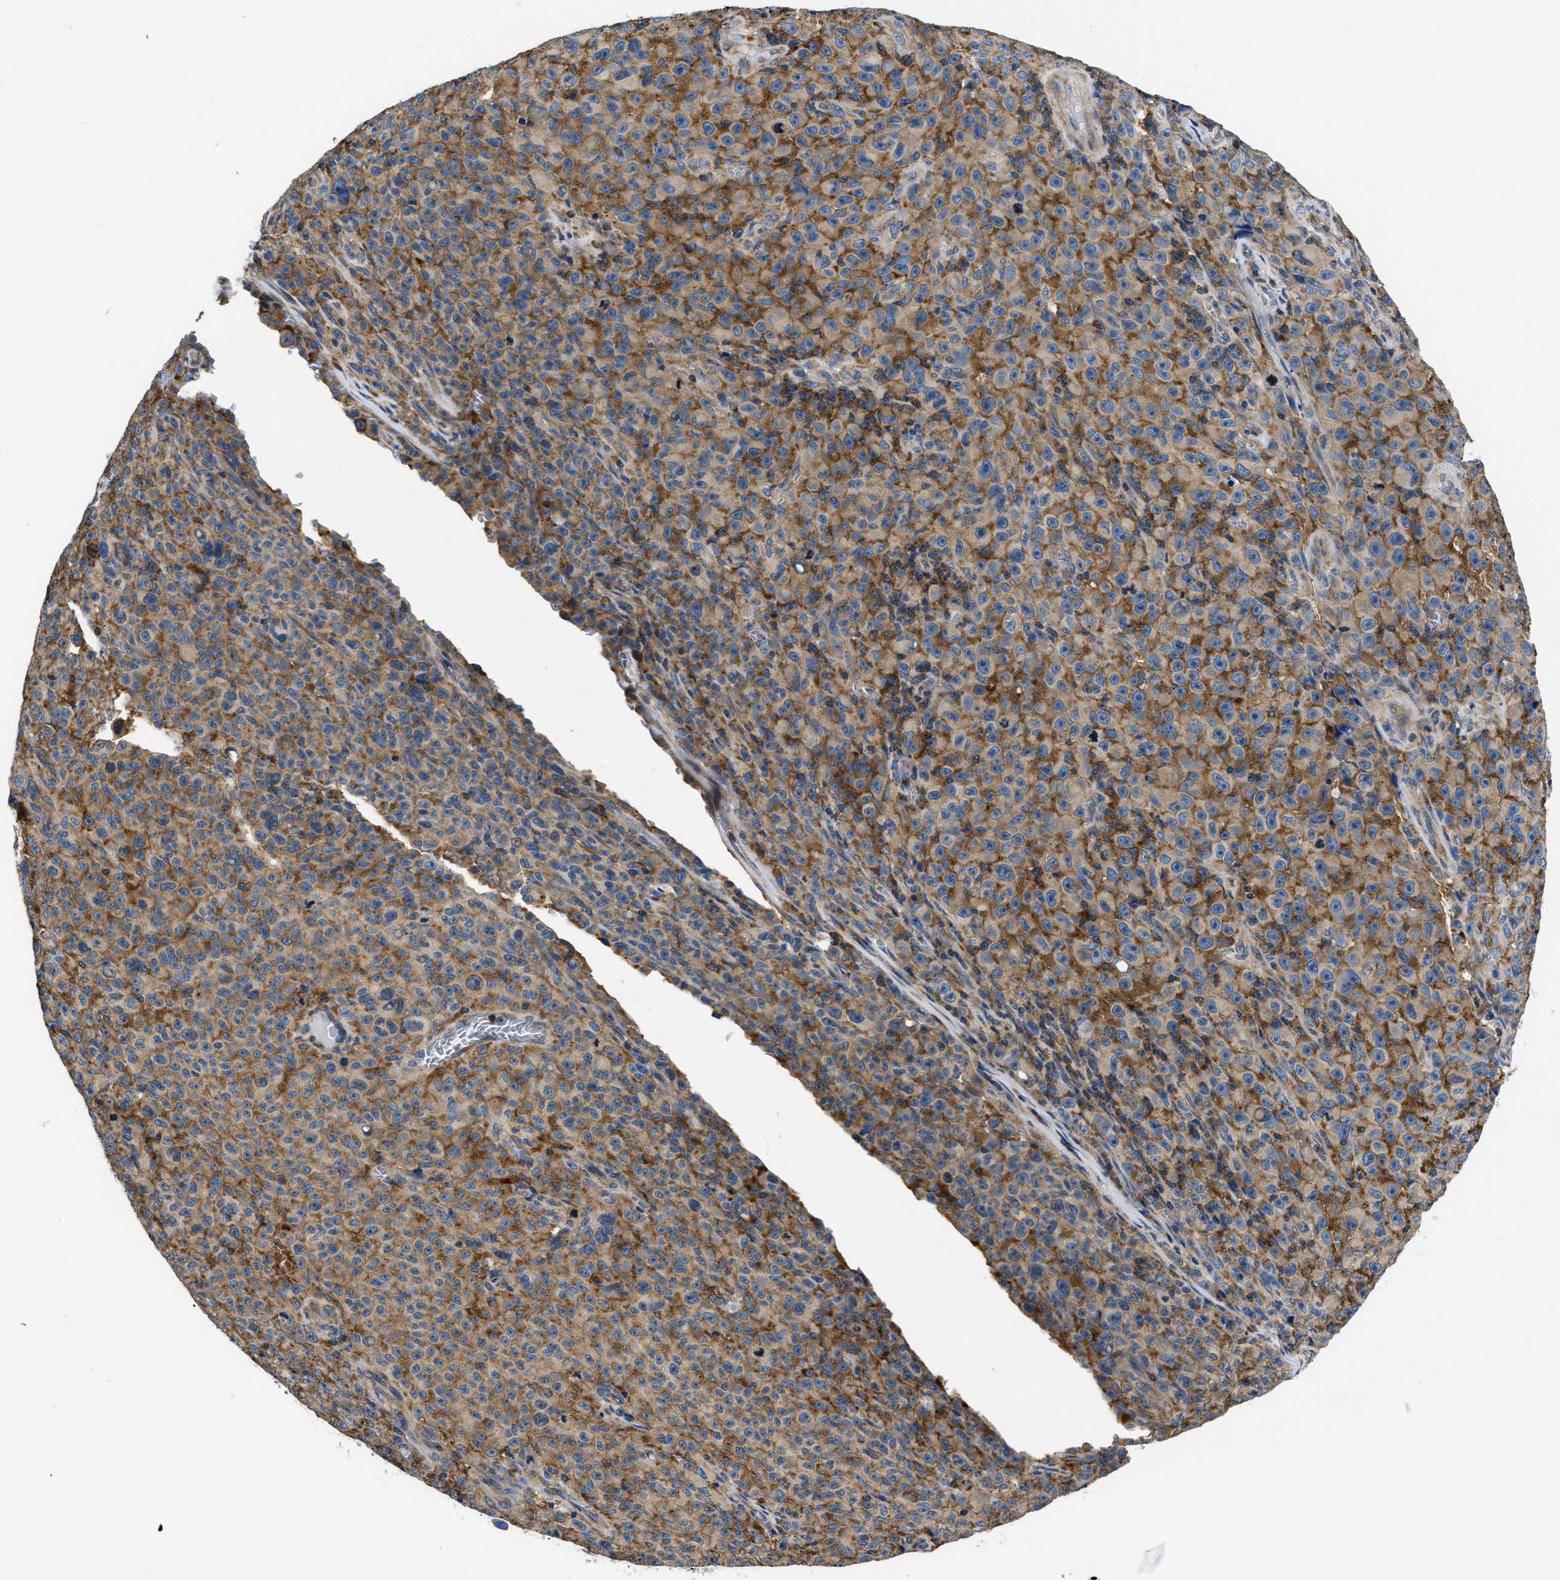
{"staining": {"intensity": "moderate", "quantity": ">75%", "location": "cytoplasmic/membranous"}, "tissue": "melanoma", "cell_type": "Tumor cells", "image_type": "cancer", "snomed": [{"axis": "morphology", "description": "Malignant melanoma, NOS"}, {"axis": "topography", "description": "Skin"}], "caption": "A histopathology image of melanoma stained for a protein displays moderate cytoplasmic/membranous brown staining in tumor cells. The protein is stained brown, and the nuclei are stained in blue (DAB IHC with brightfield microscopy, high magnification).", "gene": "ABCF1", "patient": {"sex": "female", "age": 82}}